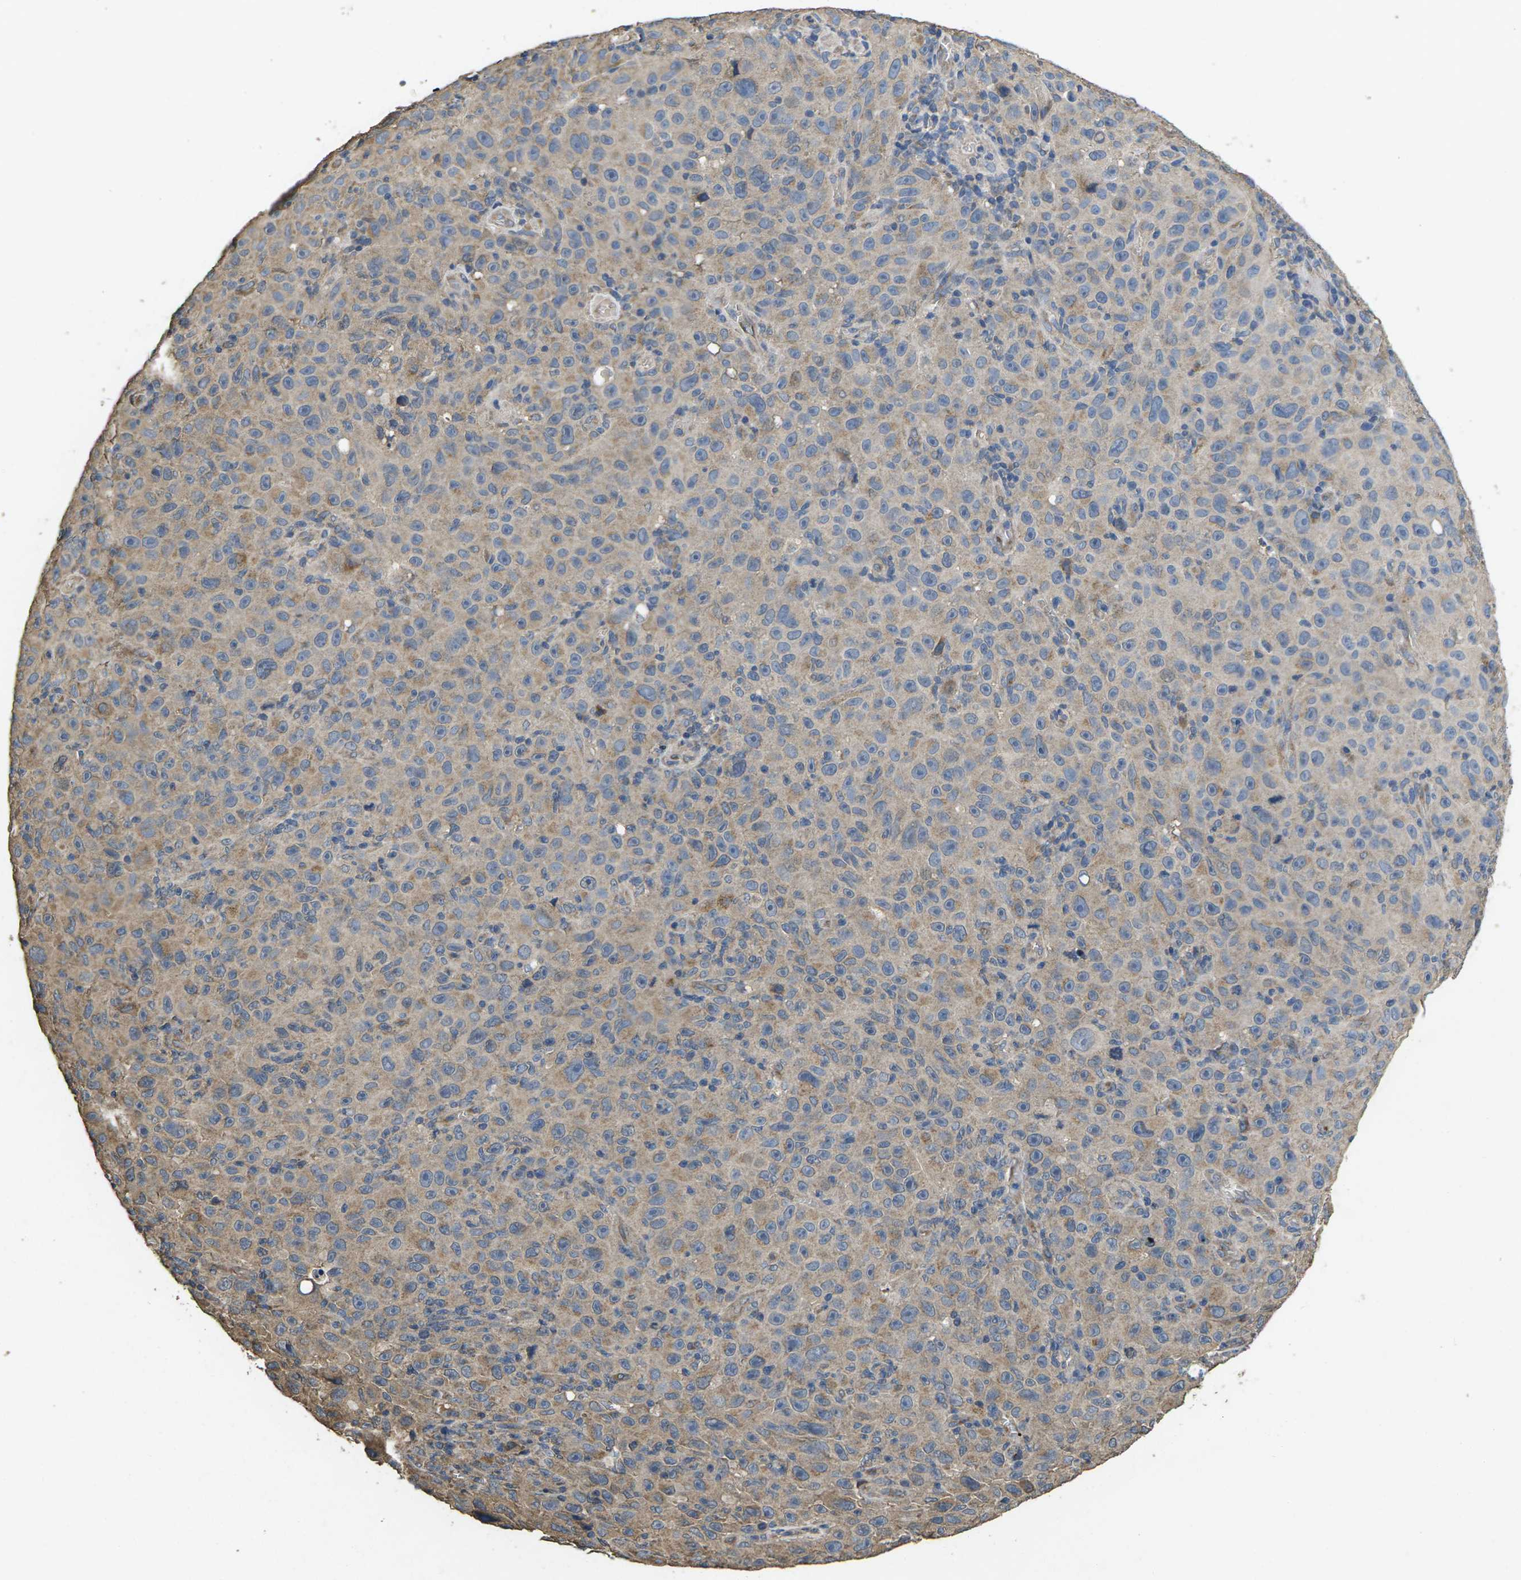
{"staining": {"intensity": "weak", "quantity": "25%-75%", "location": "cytoplasmic/membranous"}, "tissue": "melanoma", "cell_type": "Tumor cells", "image_type": "cancer", "snomed": [{"axis": "morphology", "description": "Malignant melanoma, NOS"}, {"axis": "topography", "description": "Skin"}], "caption": "Protein staining displays weak cytoplasmic/membranous expression in about 25%-75% of tumor cells in melanoma.", "gene": "B4GAT1", "patient": {"sex": "female", "age": 82}}